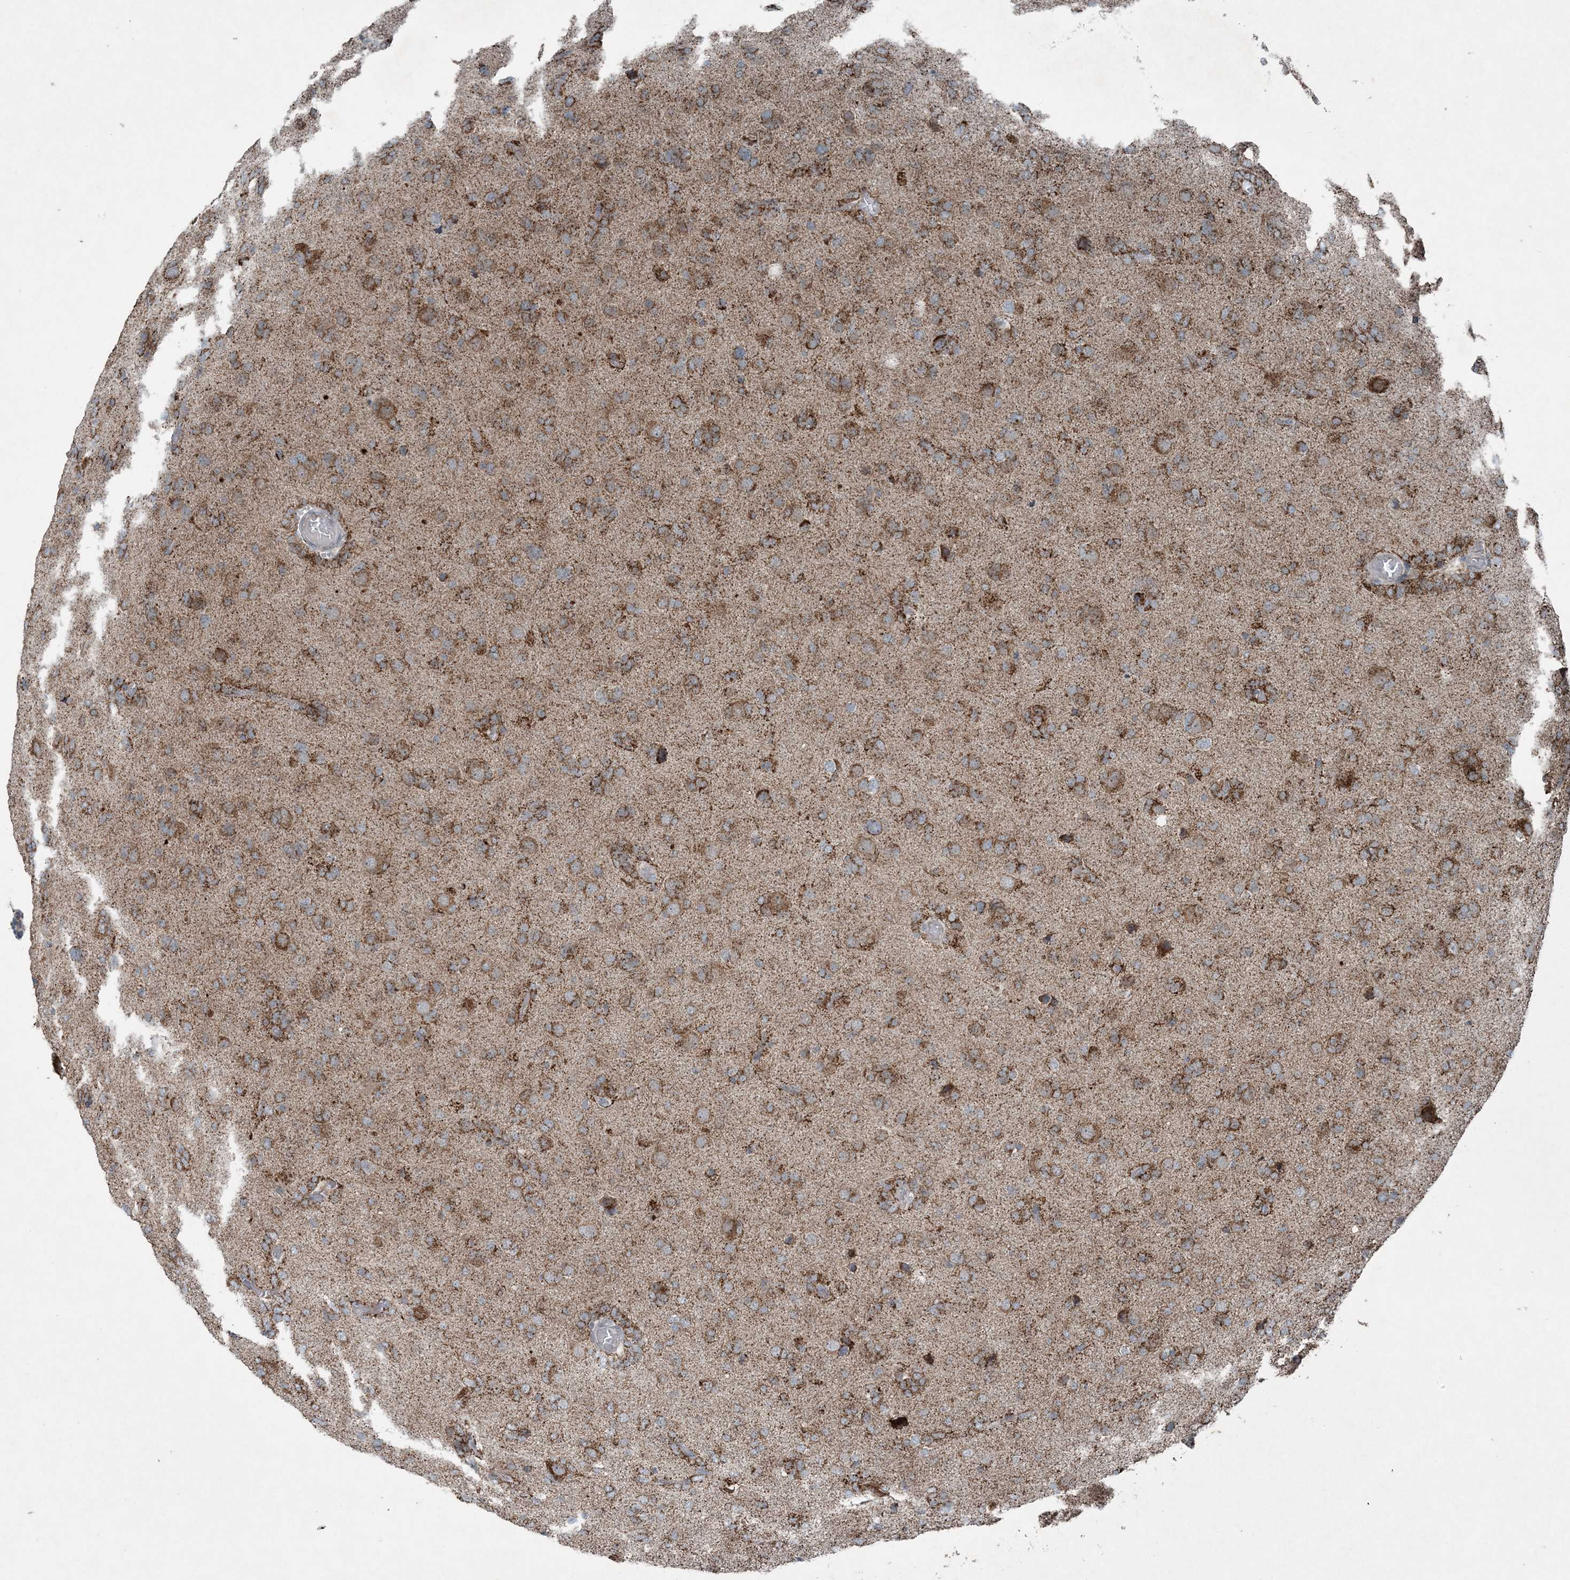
{"staining": {"intensity": "moderate", "quantity": ">75%", "location": "cytoplasmic/membranous"}, "tissue": "glioma", "cell_type": "Tumor cells", "image_type": "cancer", "snomed": [{"axis": "morphology", "description": "Glioma, malignant, High grade"}, {"axis": "topography", "description": "Brain"}], "caption": "High-power microscopy captured an IHC photomicrograph of glioma, revealing moderate cytoplasmic/membranous expression in about >75% of tumor cells.", "gene": "PC", "patient": {"sex": "female", "age": 59}}